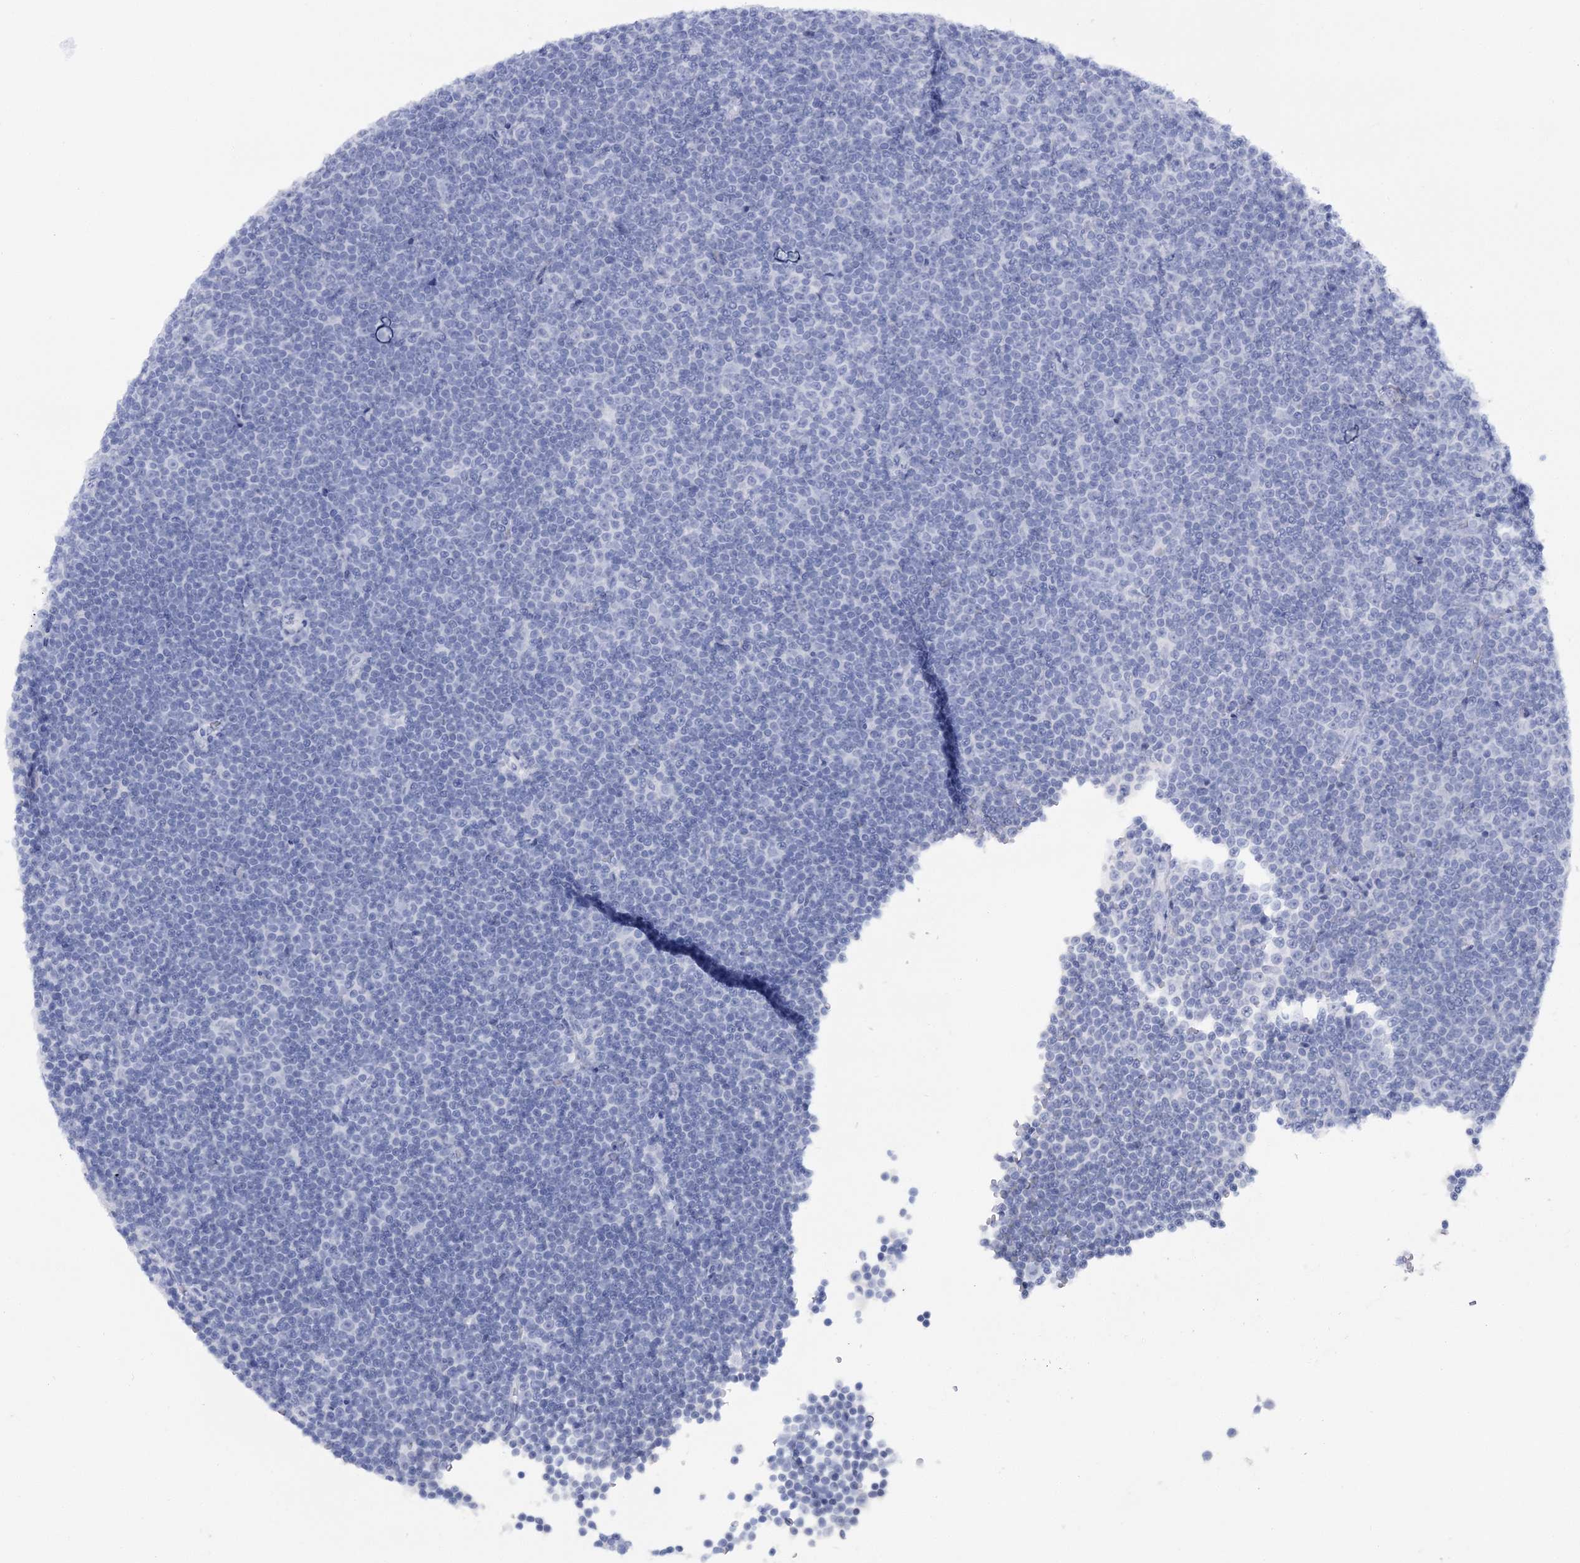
{"staining": {"intensity": "negative", "quantity": "none", "location": "none"}, "tissue": "lymphoma", "cell_type": "Tumor cells", "image_type": "cancer", "snomed": [{"axis": "morphology", "description": "Malignant lymphoma, non-Hodgkin's type, Low grade"}, {"axis": "topography", "description": "Lymph node"}], "caption": "A photomicrograph of human malignant lymphoma, non-Hodgkin's type (low-grade) is negative for staining in tumor cells.", "gene": "RNF186", "patient": {"sex": "female", "age": 67}}